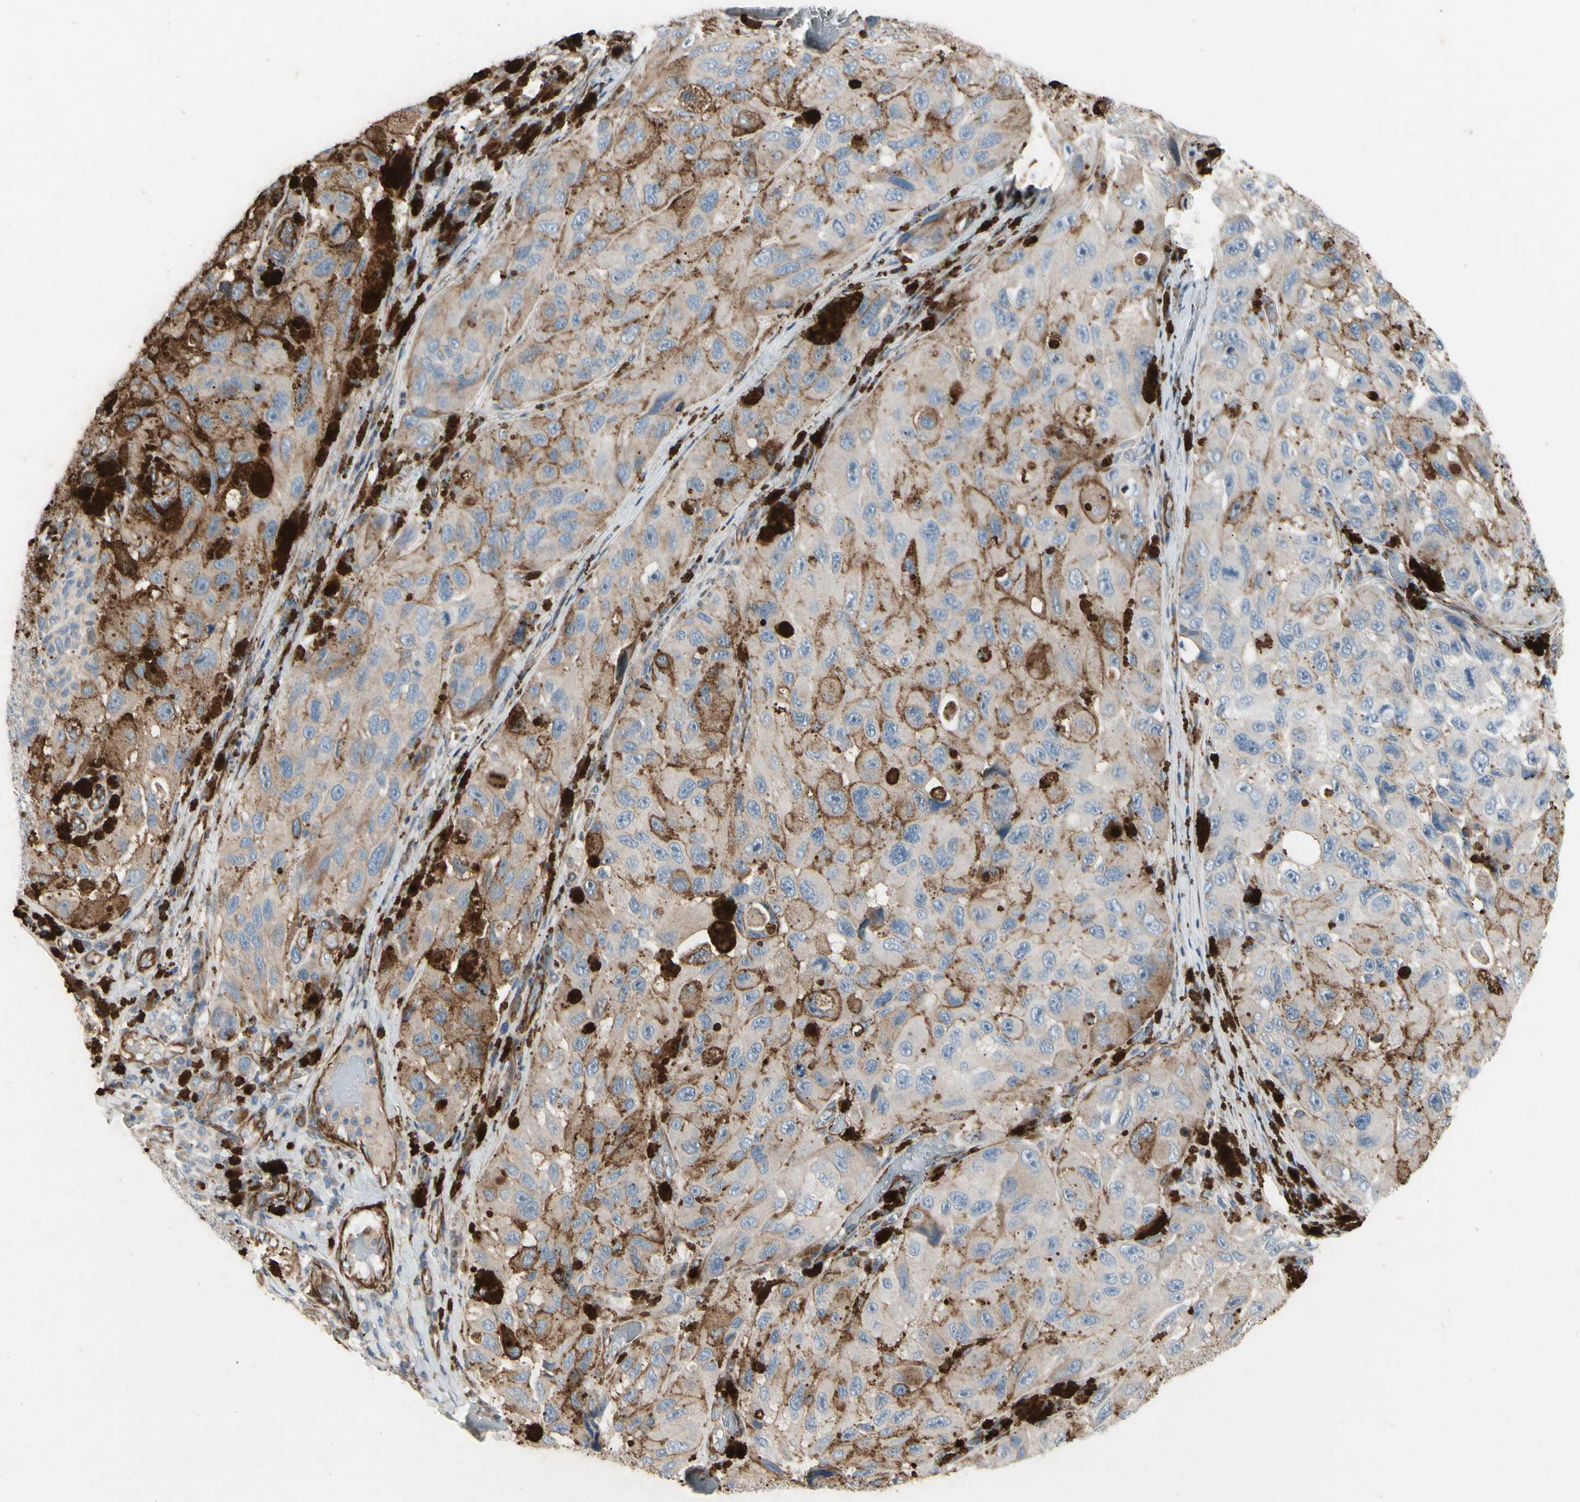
{"staining": {"intensity": "weak", "quantity": "25%-75%", "location": "cytoplasmic/membranous"}, "tissue": "melanoma", "cell_type": "Tumor cells", "image_type": "cancer", "snomed": [{"axis": "morphology", "description": "Malignant melanoma, NOS"}, {"axis": "topography", "description": "Skin"}], "caption": "High-magnification brightfield microscopy of melanoma stained with DAB (3,3'-diaminobenzidine) (brown) and counterstained with hematoxylin (blue). tumor cells exhibit weak cytoplasmic/membranous positivity is present in approximately25%-75% of cells.", "gene": "TPM1", "patient": {"sex": "female", "age": 73}}